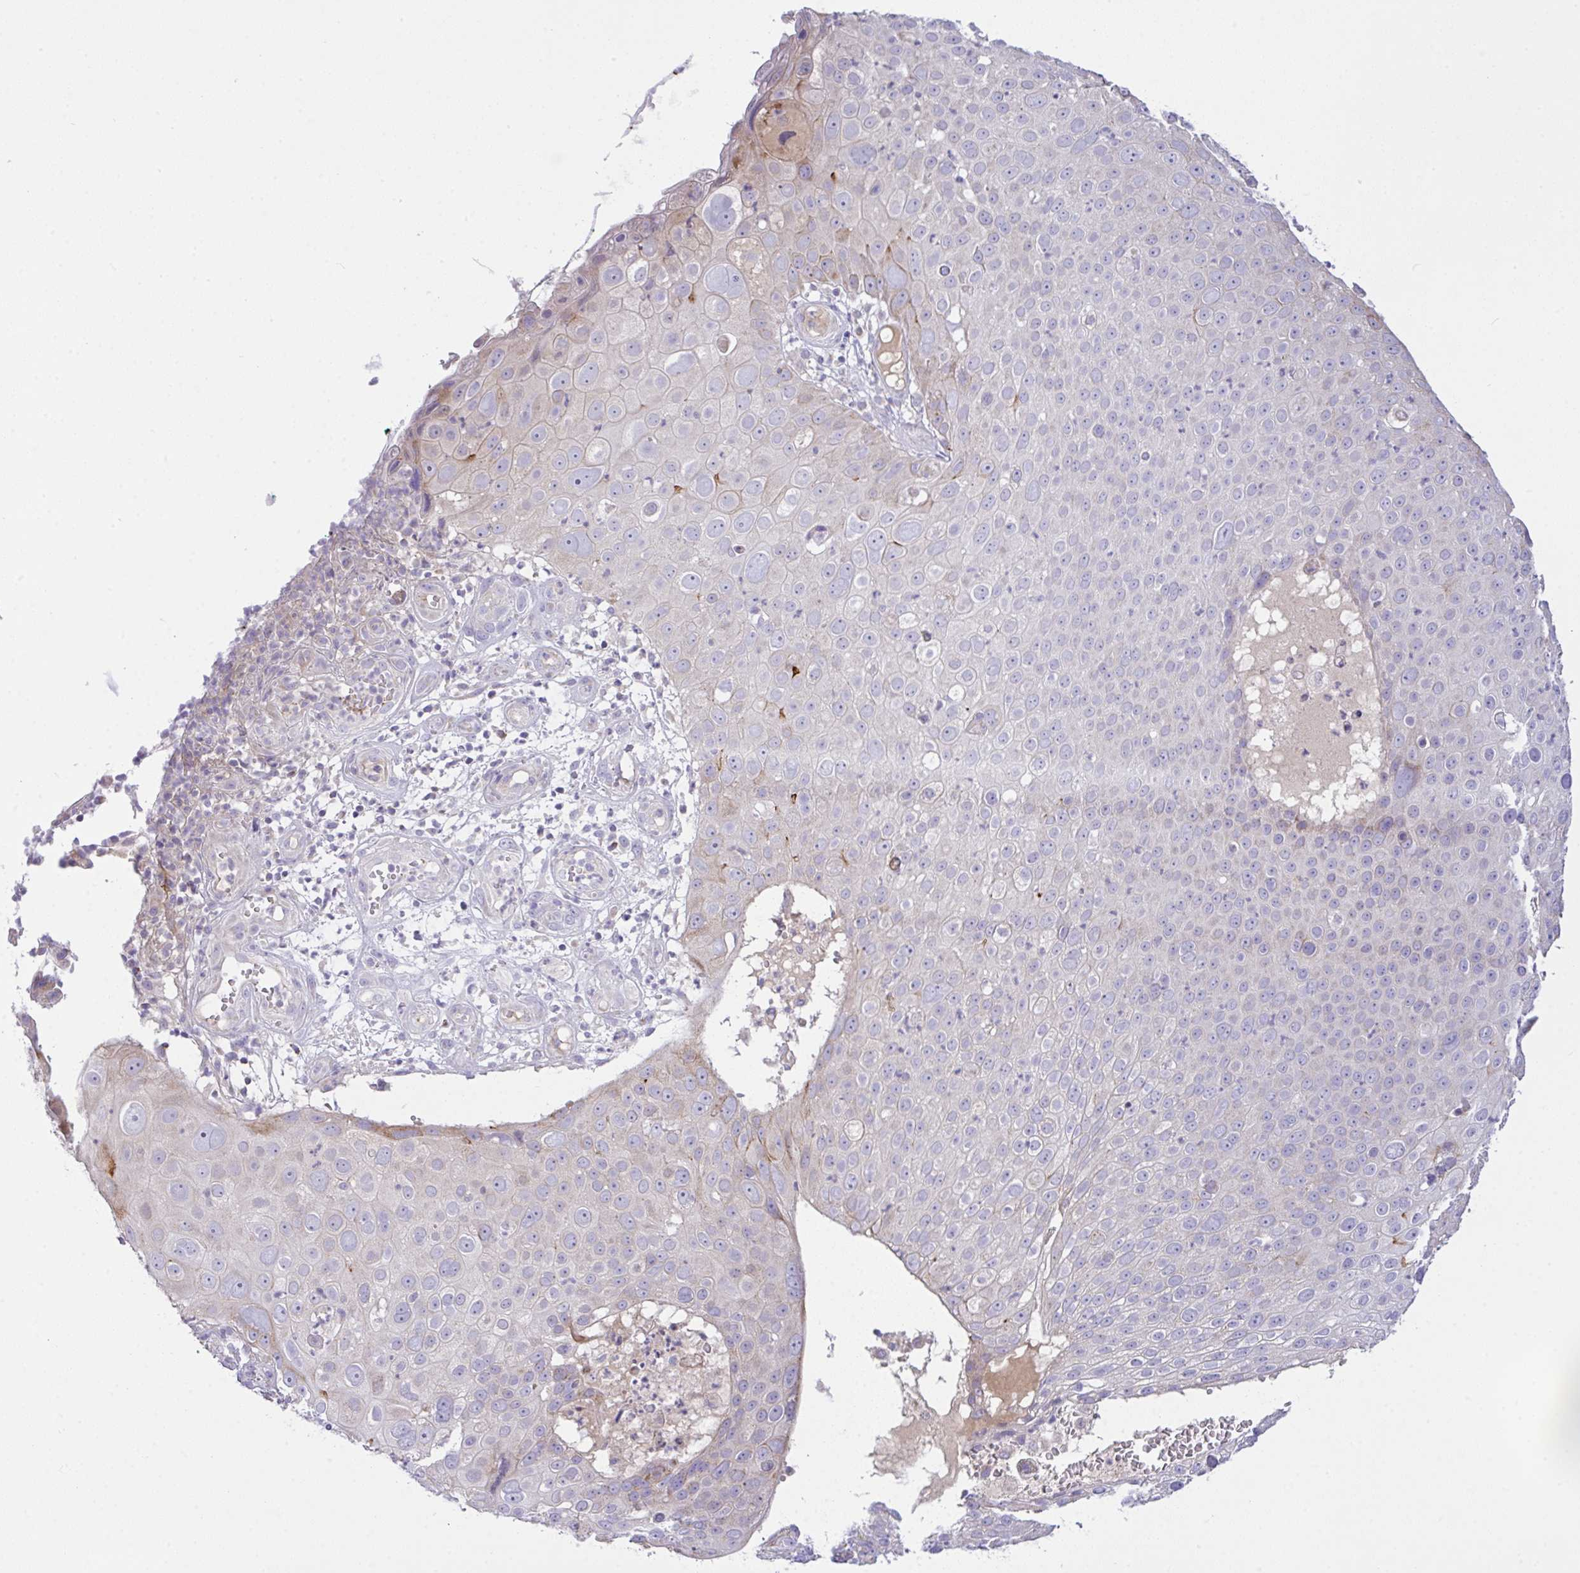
{"staining": {"intensity": "weak", "quantity": "<25%", "location": "cytoplasmic/membranous"}, "tissue": "skin cancer", "cell_type": "Tumor cells", "image_type": "cancer", "snomed": [{"axis": "morphology", "description": "Squamous cell carcinoma, NOS"}, {"axis": "topography", "description": "Skin"}], "caption": "The image demonstrates no staining of tumor cells in squamous cell carcinoma (skin).", "gene": "CHDH", "patient": {"sex": "male", "age": 71}}